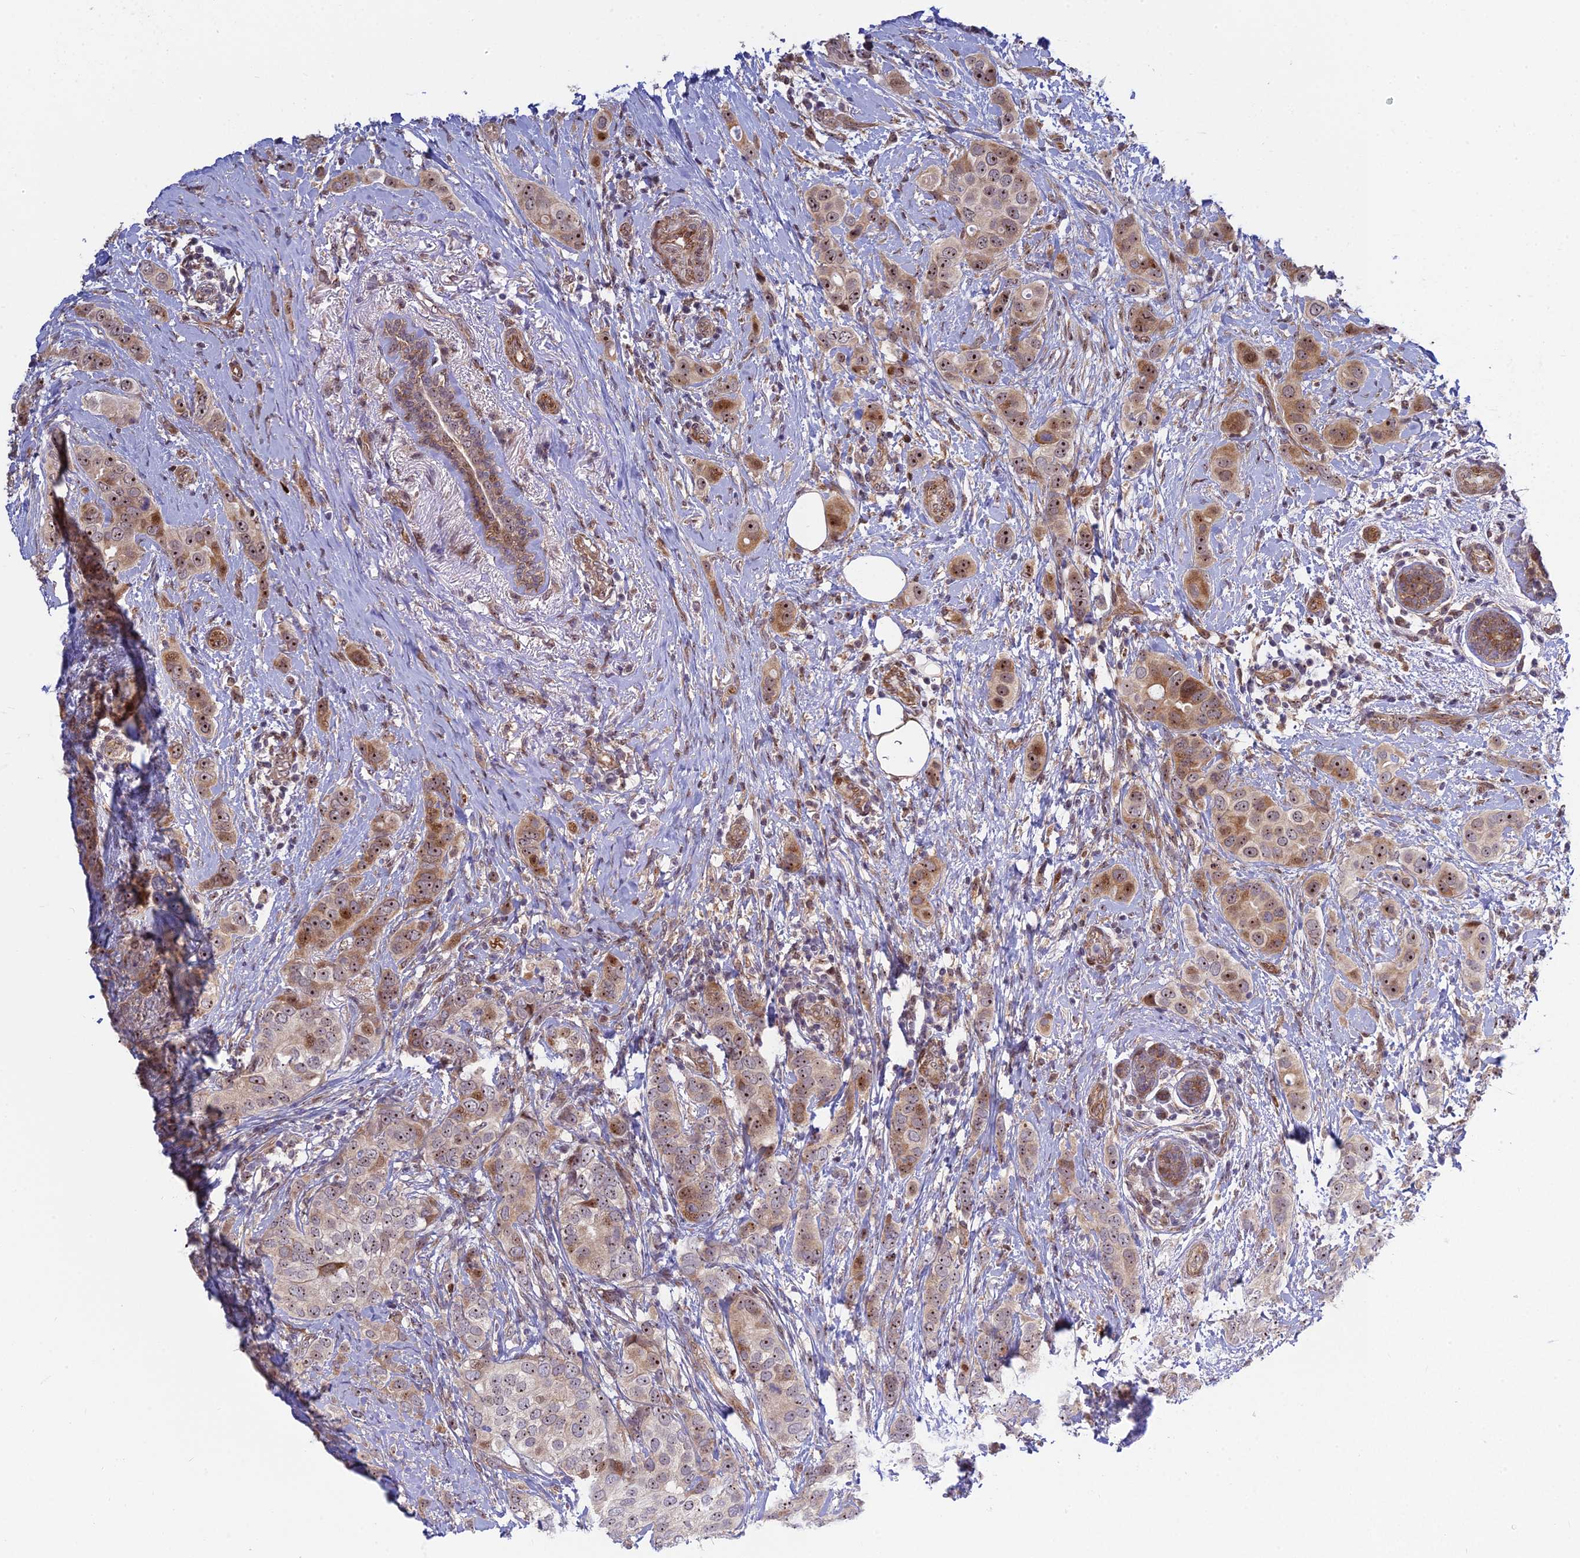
{"staining": {"intensity": "strong", "quantity": "<25%", "location": "cytoplasmic/membranous,nuclear"}, "tissue": "breast cancer", "cell_type": "Tumor cells", "image_type": "cancer", "snomed": [{"axis": "morphology", "description": "Lobular carcinoma"}, {"axis": "topography", "description": "Breast"}], "caption": "Brown immunohistochemical staining in breast cancer displays strong cytoplasmic/membranous and nuclear positivity in about <25% of tumor cells. Ihc stains the protein of interest in brown and the nuclei are stained blue.", "gene": "UFSP2", "patient": {"sex": "female", "age": 51}}